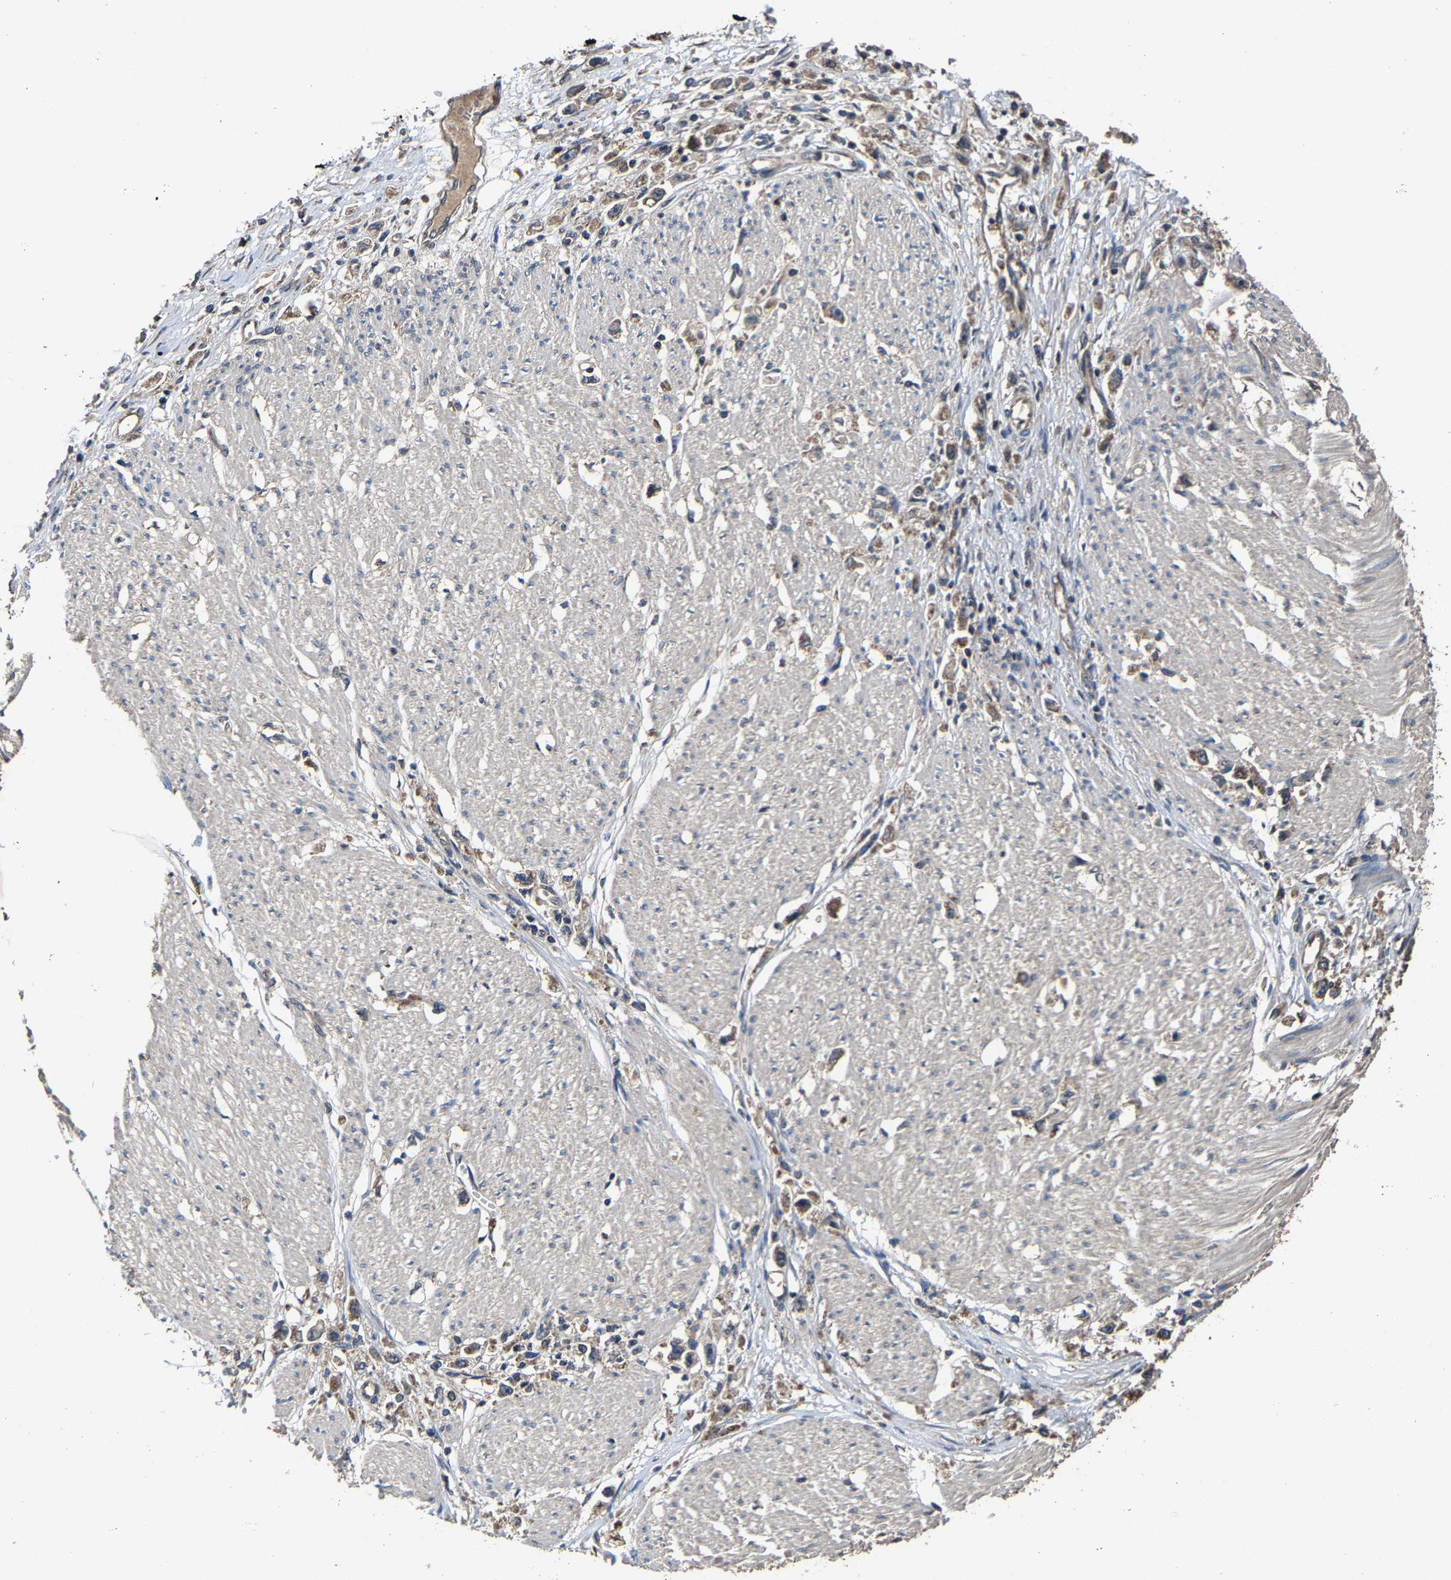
{"staining": {"intensity": "moderate", "quantity": ">75%", "location": "cytoplasmic/membranous"}, "tissue": "stomach cancer", "cell_type": "Tumor cells", "image_type": "cancer", "snomed": [{"axis": "morphology", "description": "Adenocarcinoma, NOS"}, {"axis": "topography", "description": "Stomach"}], "caption": "This histopathology image reveals immunohistochemistry (IHC) staining of stomach cancer, with medium moderate cytoplasmic/membranous expression in approximately >75% of tumor cells.", "gene": "EBAG9", "patient": {"sex": "female", "age": 59}}